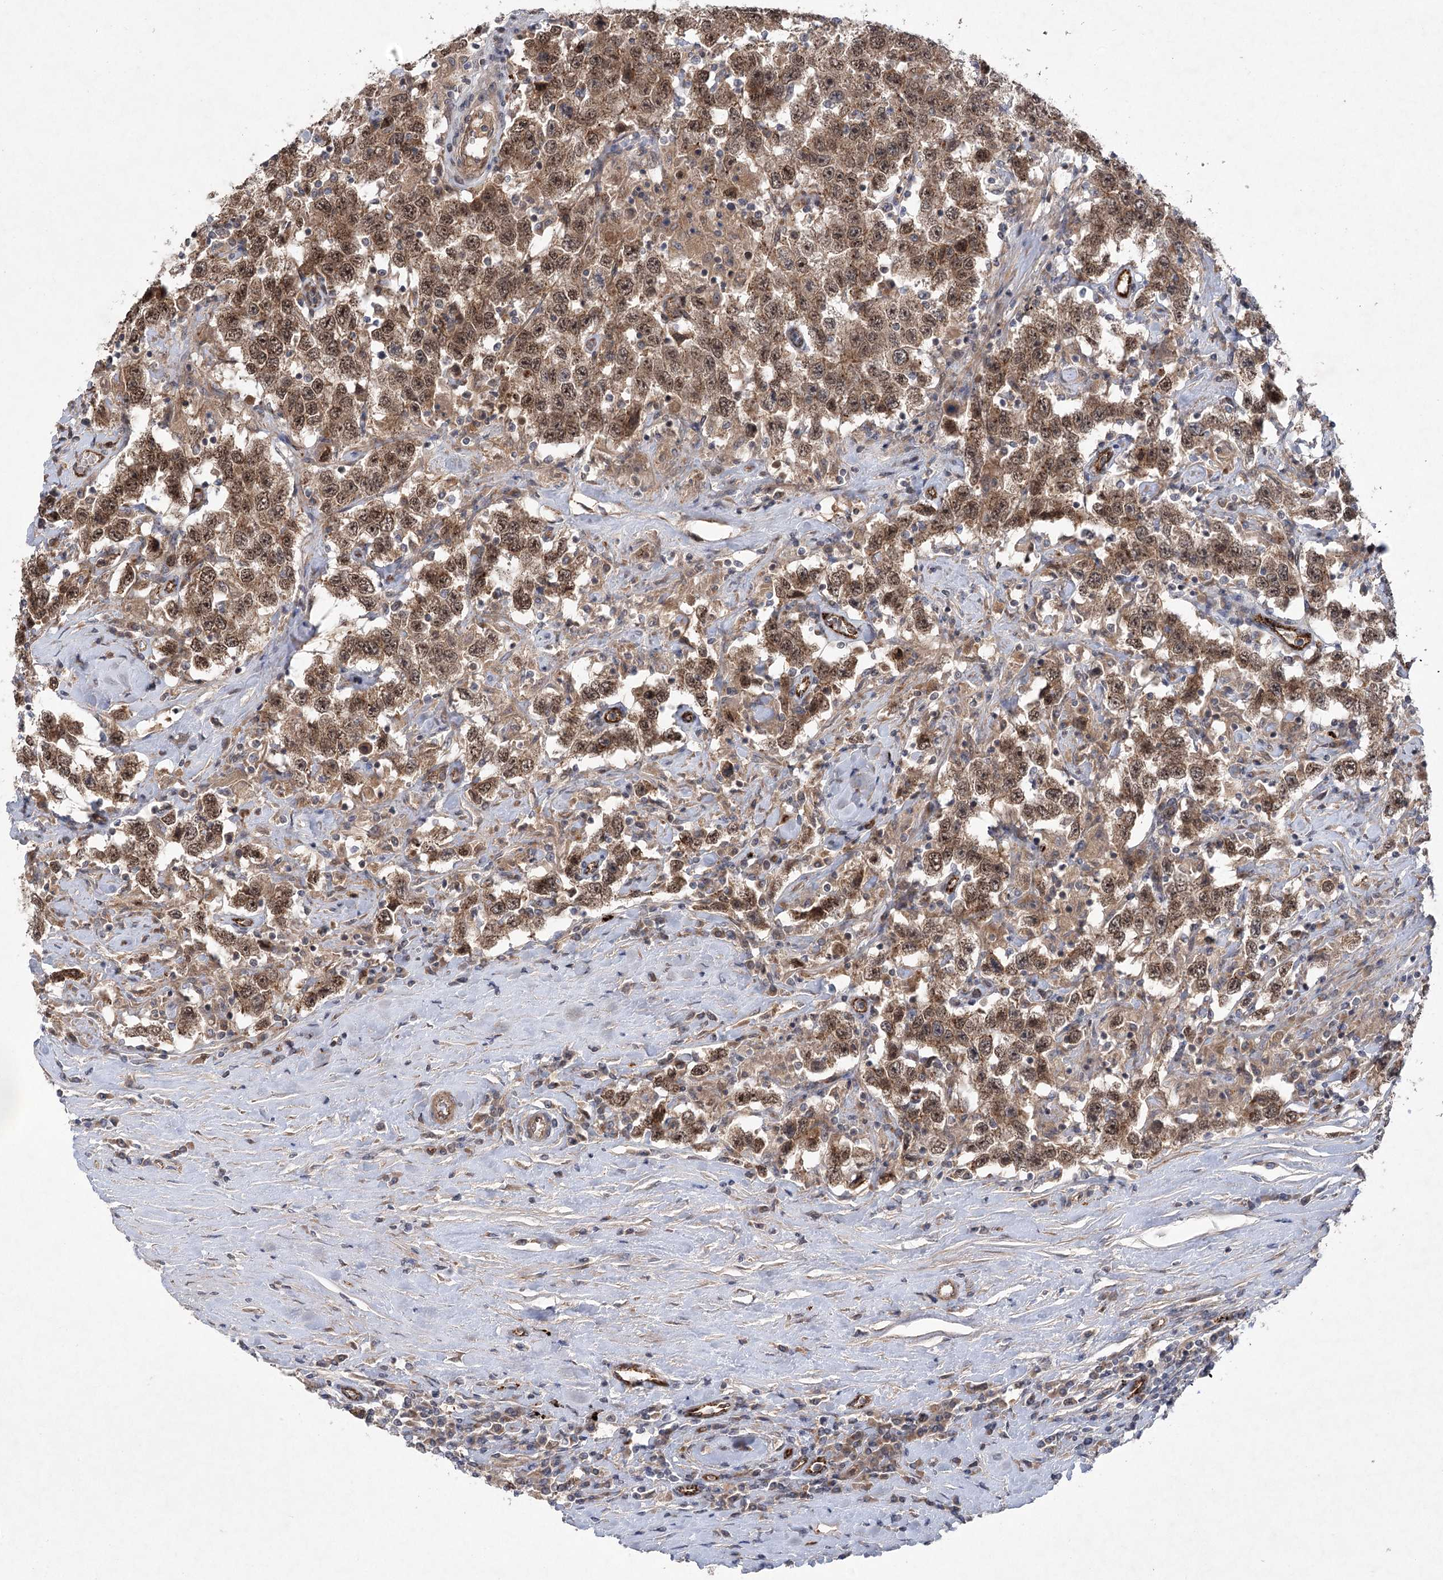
{"staining": {"intensity": "moderate", "quantity": ">75%", "location": "cytoplasmic/membranous,nuclear"}, "tissue": "testis cancer", "cell_type": "Tumor cells", "image_type": "cancer", "snomed": [{"axis": "morphology", "description": "Seminoma, NOS"}, {"axis": "topography", "description": "Testis"}], "caption": "Testis cancer stained with DAB (3,3'-diaminobenzidine) immunohistochemistry (IHC) displays medium levels of moderate cytoplasmic/membranous and nuclear staining in about >75% of tumor cells. (Brightfield microscopy of DAB IHC at high magnification).", "gene": "METTL24", "patient": {"sex": "male", "age": 41}}